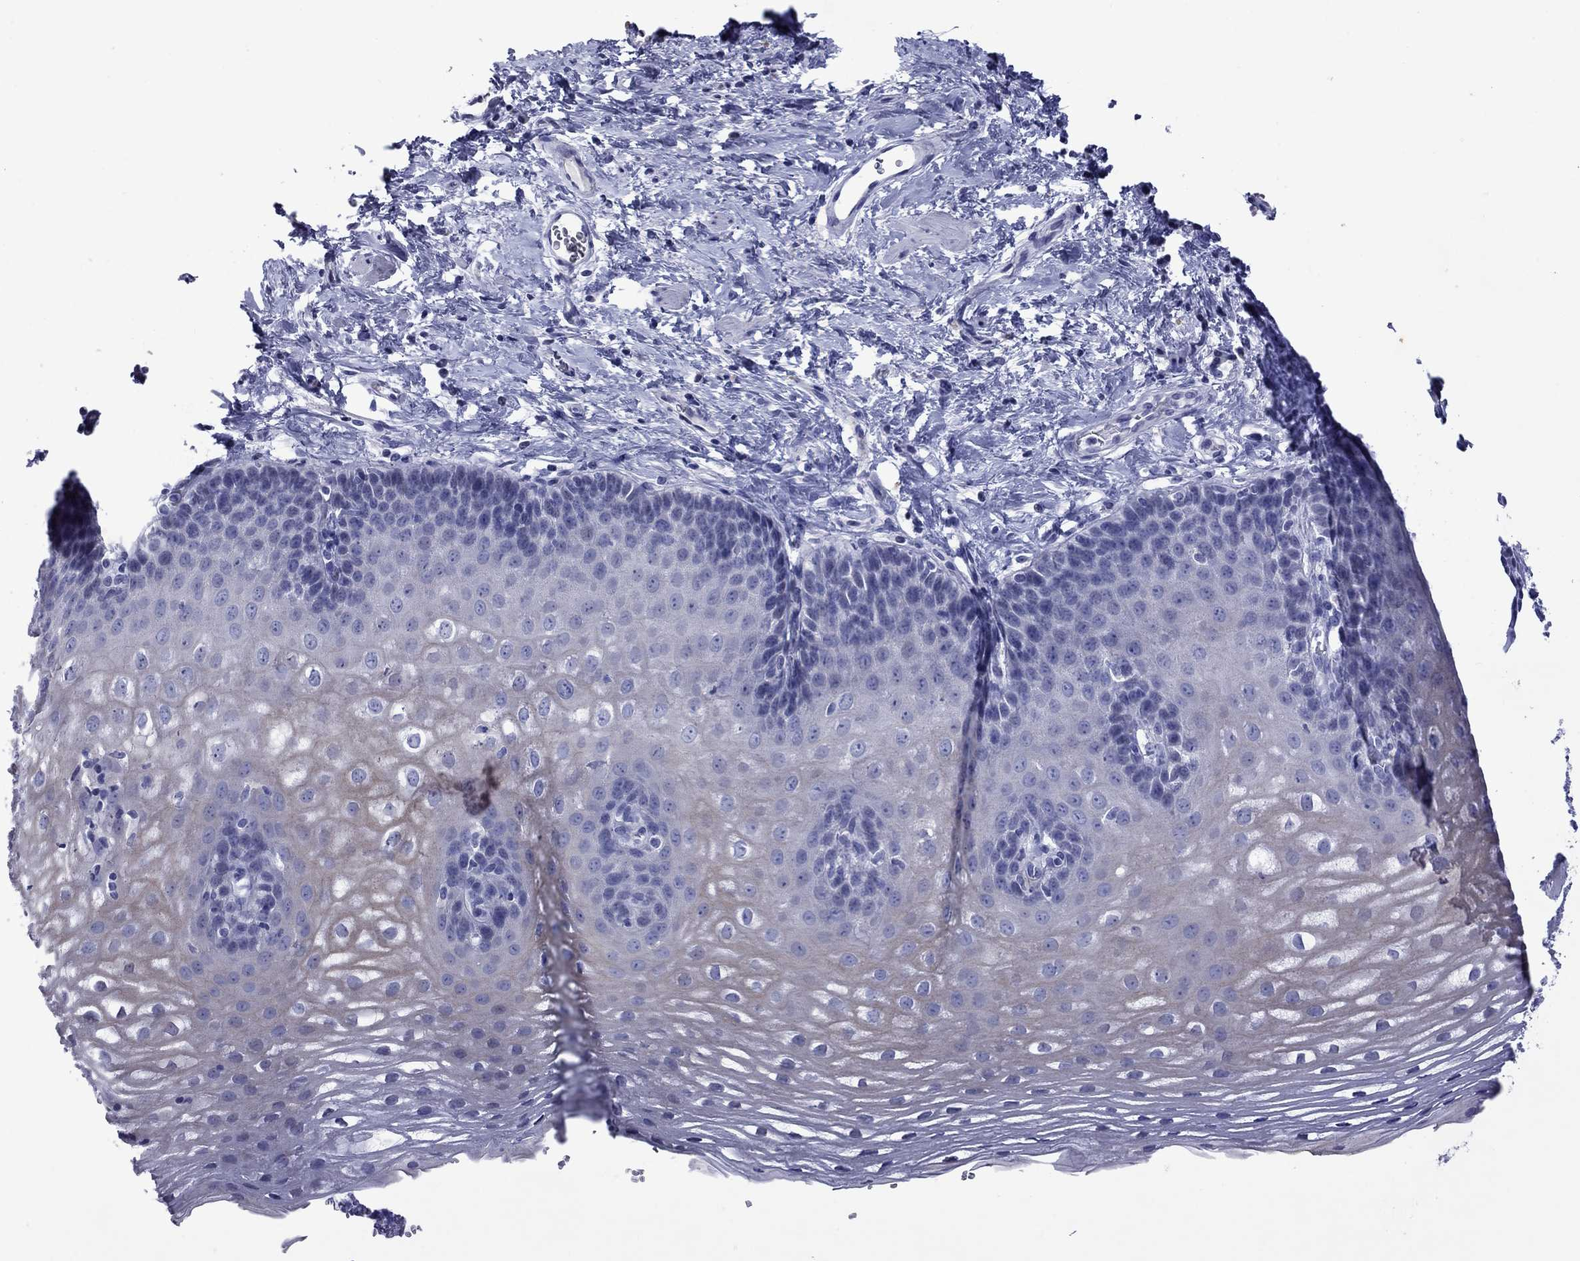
{"staining": {"intensity": "negative", "quantity": "none", "location": "none"}, "tissue": "esophagus", "cell_type": "Squamous epithelial cells", "image_type": "normal", "snomed": [{"axis": "morphology", "description": "Normal tissue, NOS"}, {"axis": "topography", "description": "Esophagus"}], "caption": "Immunohistochemistry (IHC) photomicrograph of normal esophagus: human esophagus stained with DAB shows no significant protein expression in squamous epithelial cells. (Brightfield microscopy of DAB IHC at high magnification).", "gene": "PIWIL1", "patient": {"sex": "male", "age": 64}}